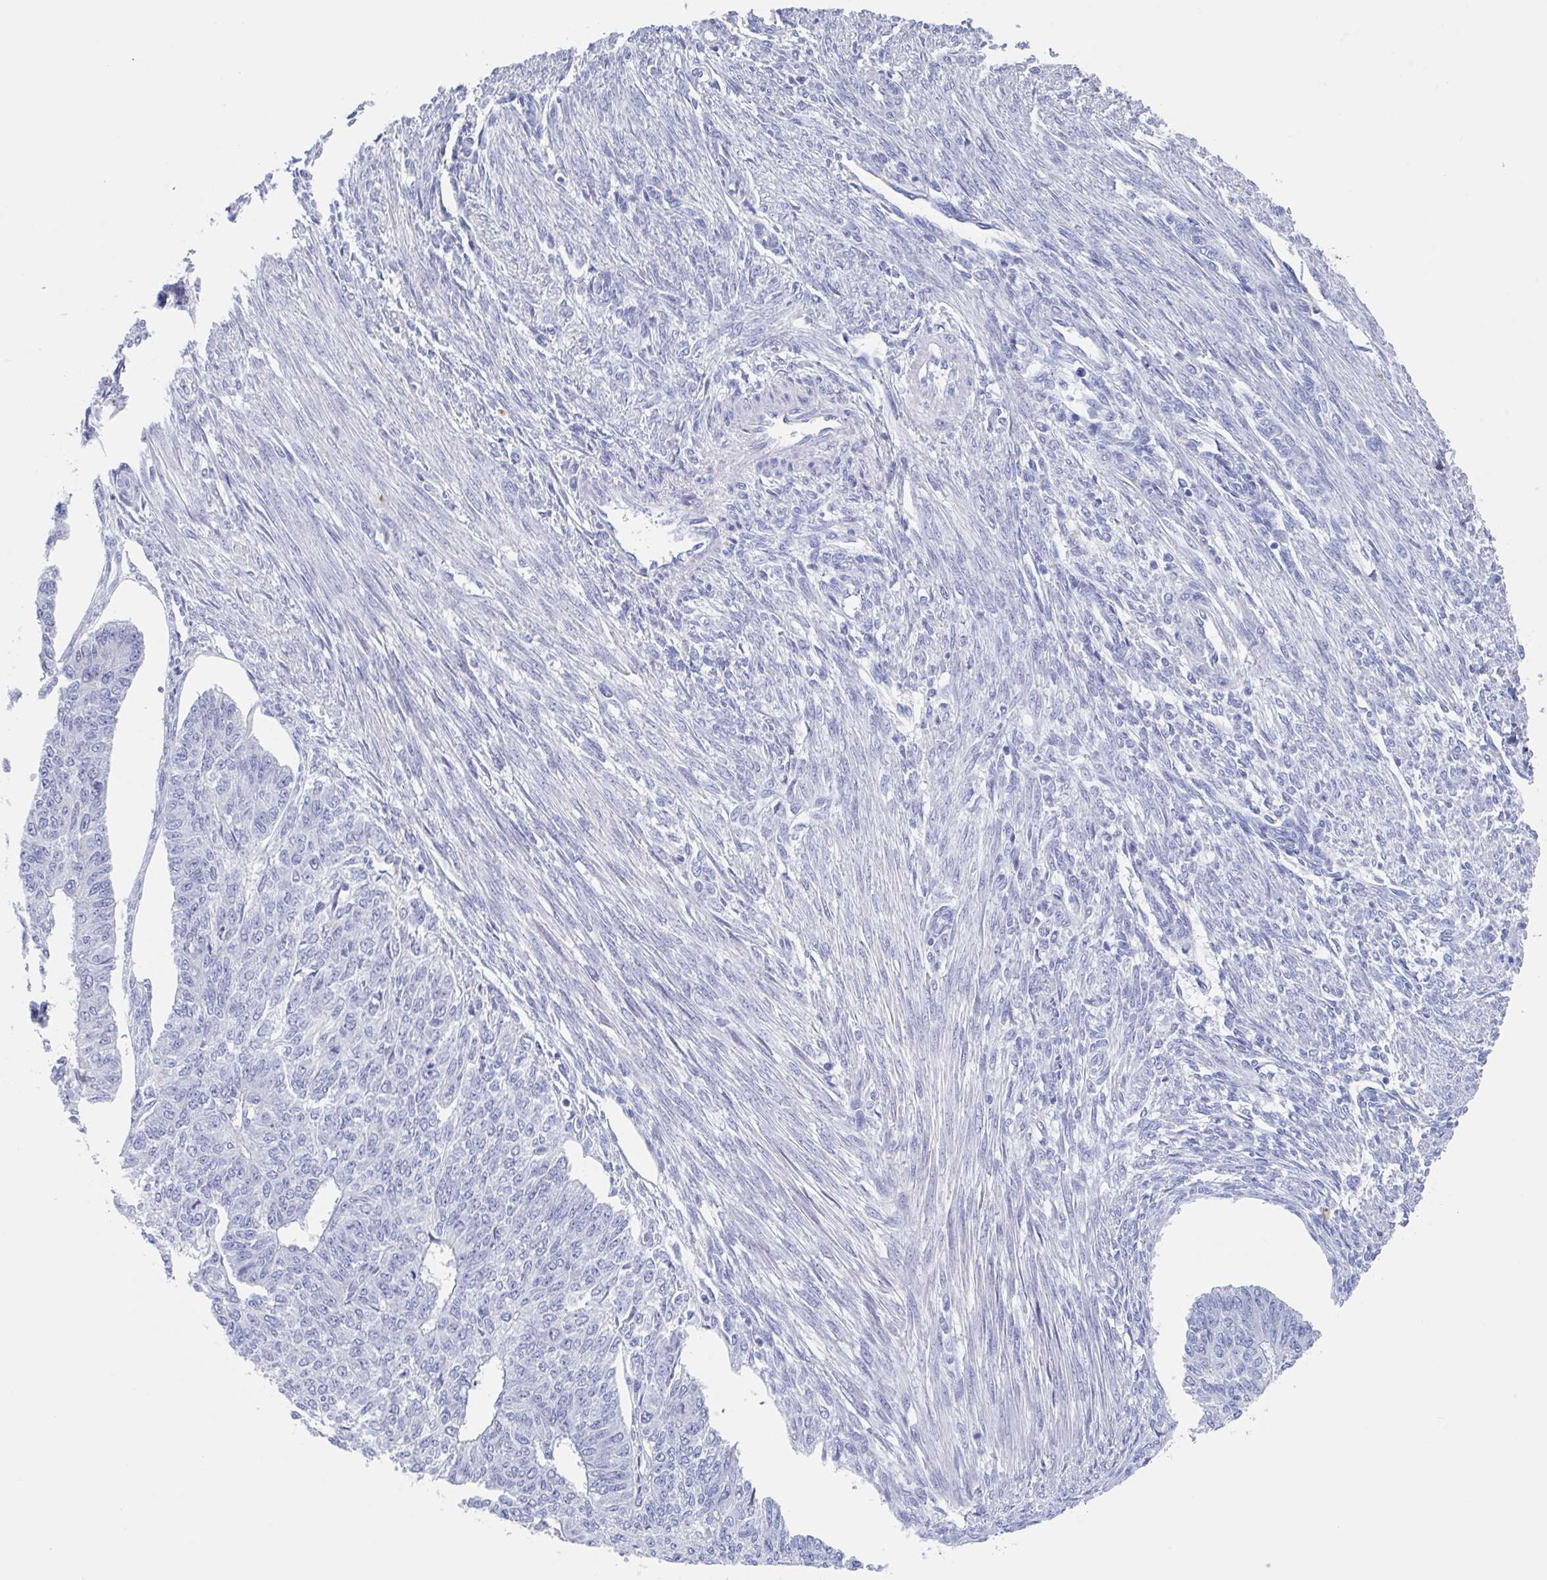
{"staining": {"intensity": "negative", "quantity": "none", "location": "none"}, "tissue": "endometrial cancer", "cell_type": "Tumor cells", "image_type": "cancer", "snomed": [{"axis": "morphology", "description": "Adenocarcinoma, NOS"}, {"axis": "topography", "description": "Endometrium"}], "caption": "There is no significant staining in tumor cells of adenocarcinoma (endometrial).", "gene": "NOXRED1", "patient": {"sex": "female", "age": 32}}